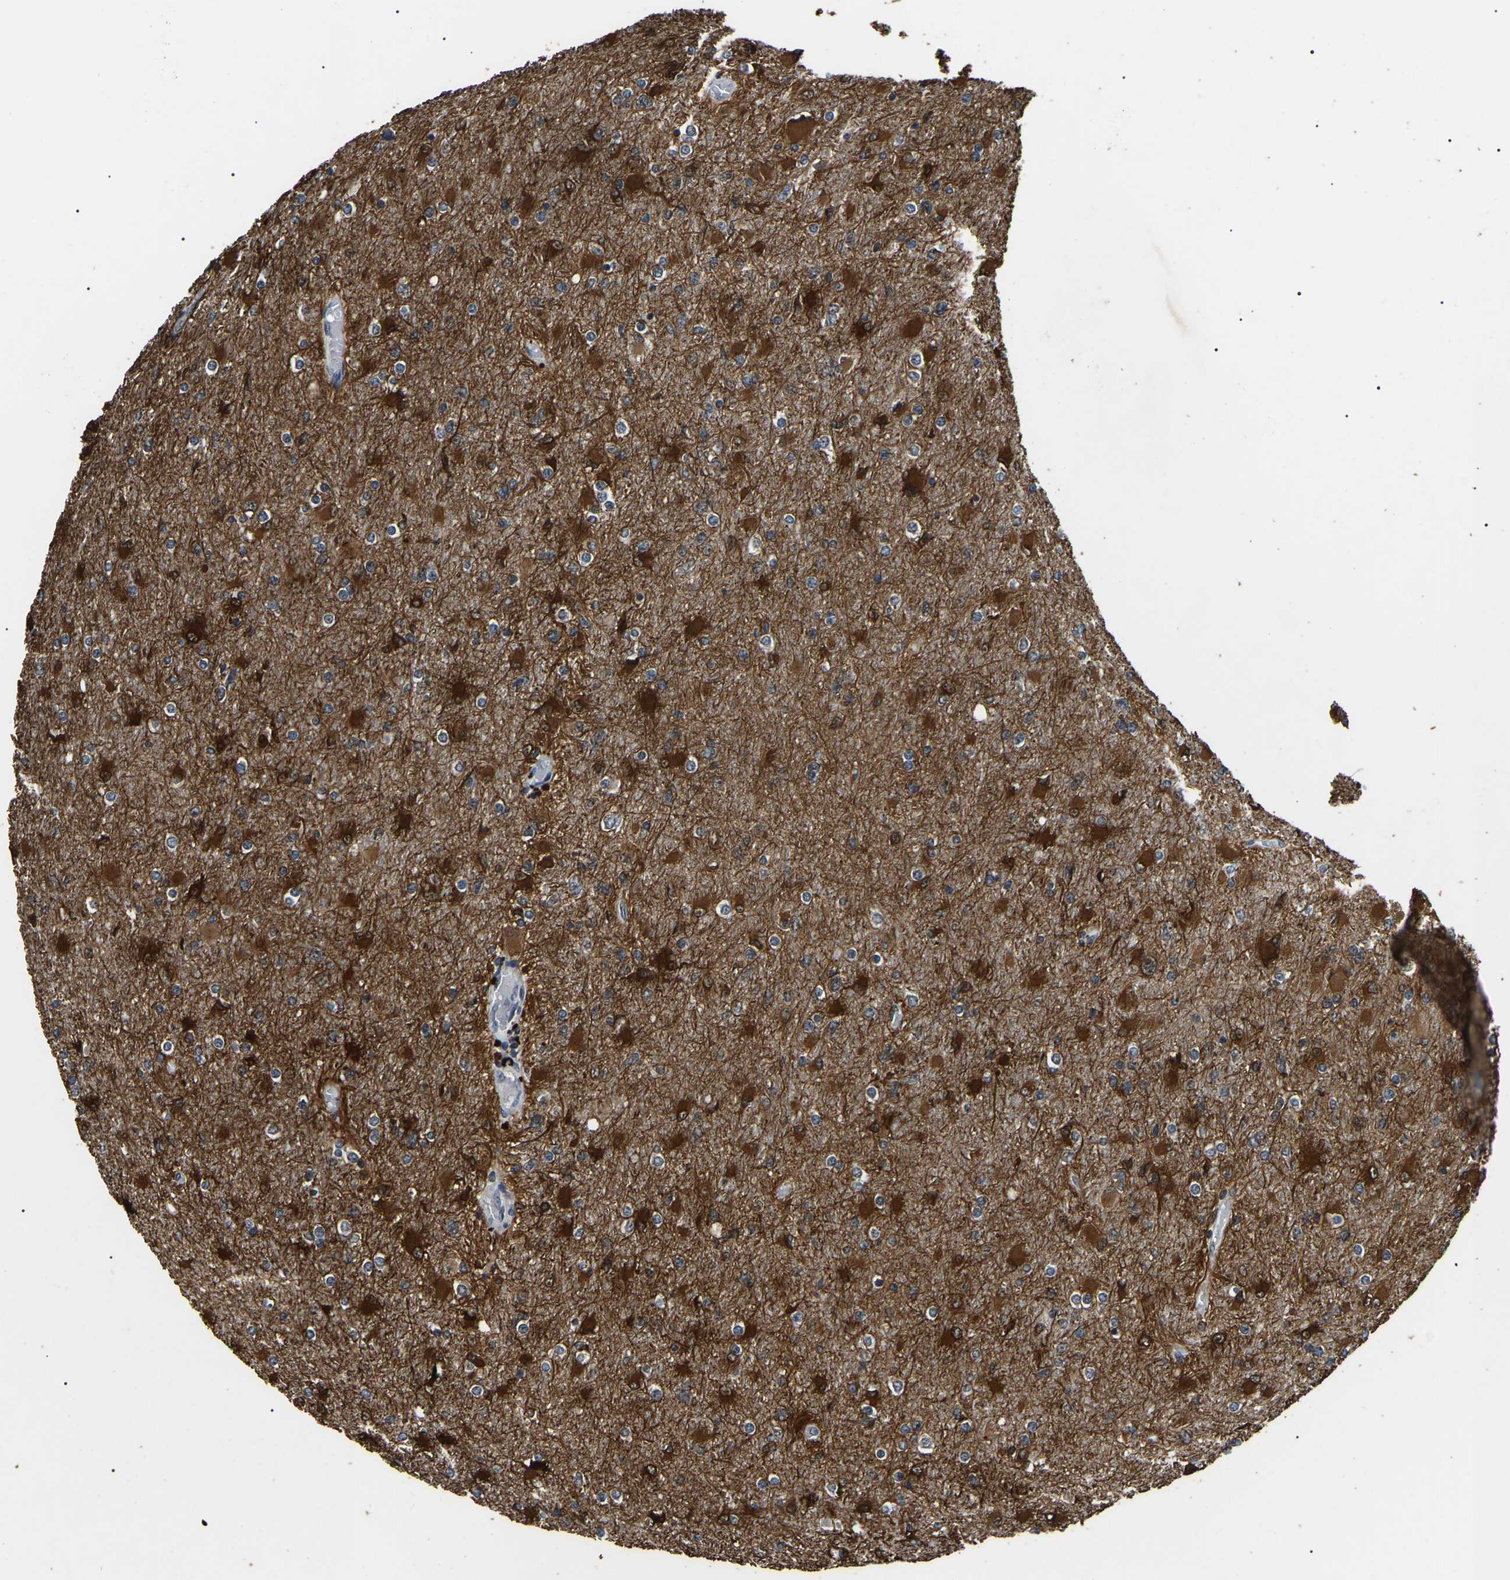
{"staining": {"intensity": "strong", "quantity": ">75%", "location": "cytoplasmic/membranous"}, "tissue": "glioma", "cell_type": "Tumor cells", "image_type": "cancer", "snomed": [{"axis": "morphology", "description": "Glioma, malignant, High grade"}, {"axis": "topography", "description": "Cerebral cortex"}], "caption": "DAB (3,3'-diaminobenzidine) immunohistochemical staining of human glioma reveals strong cytoplasmic/membranous protein expression in about >75% of tumor cells.", "gene": "PPM1E", "patient": {"sex": "female", "age": 36}}